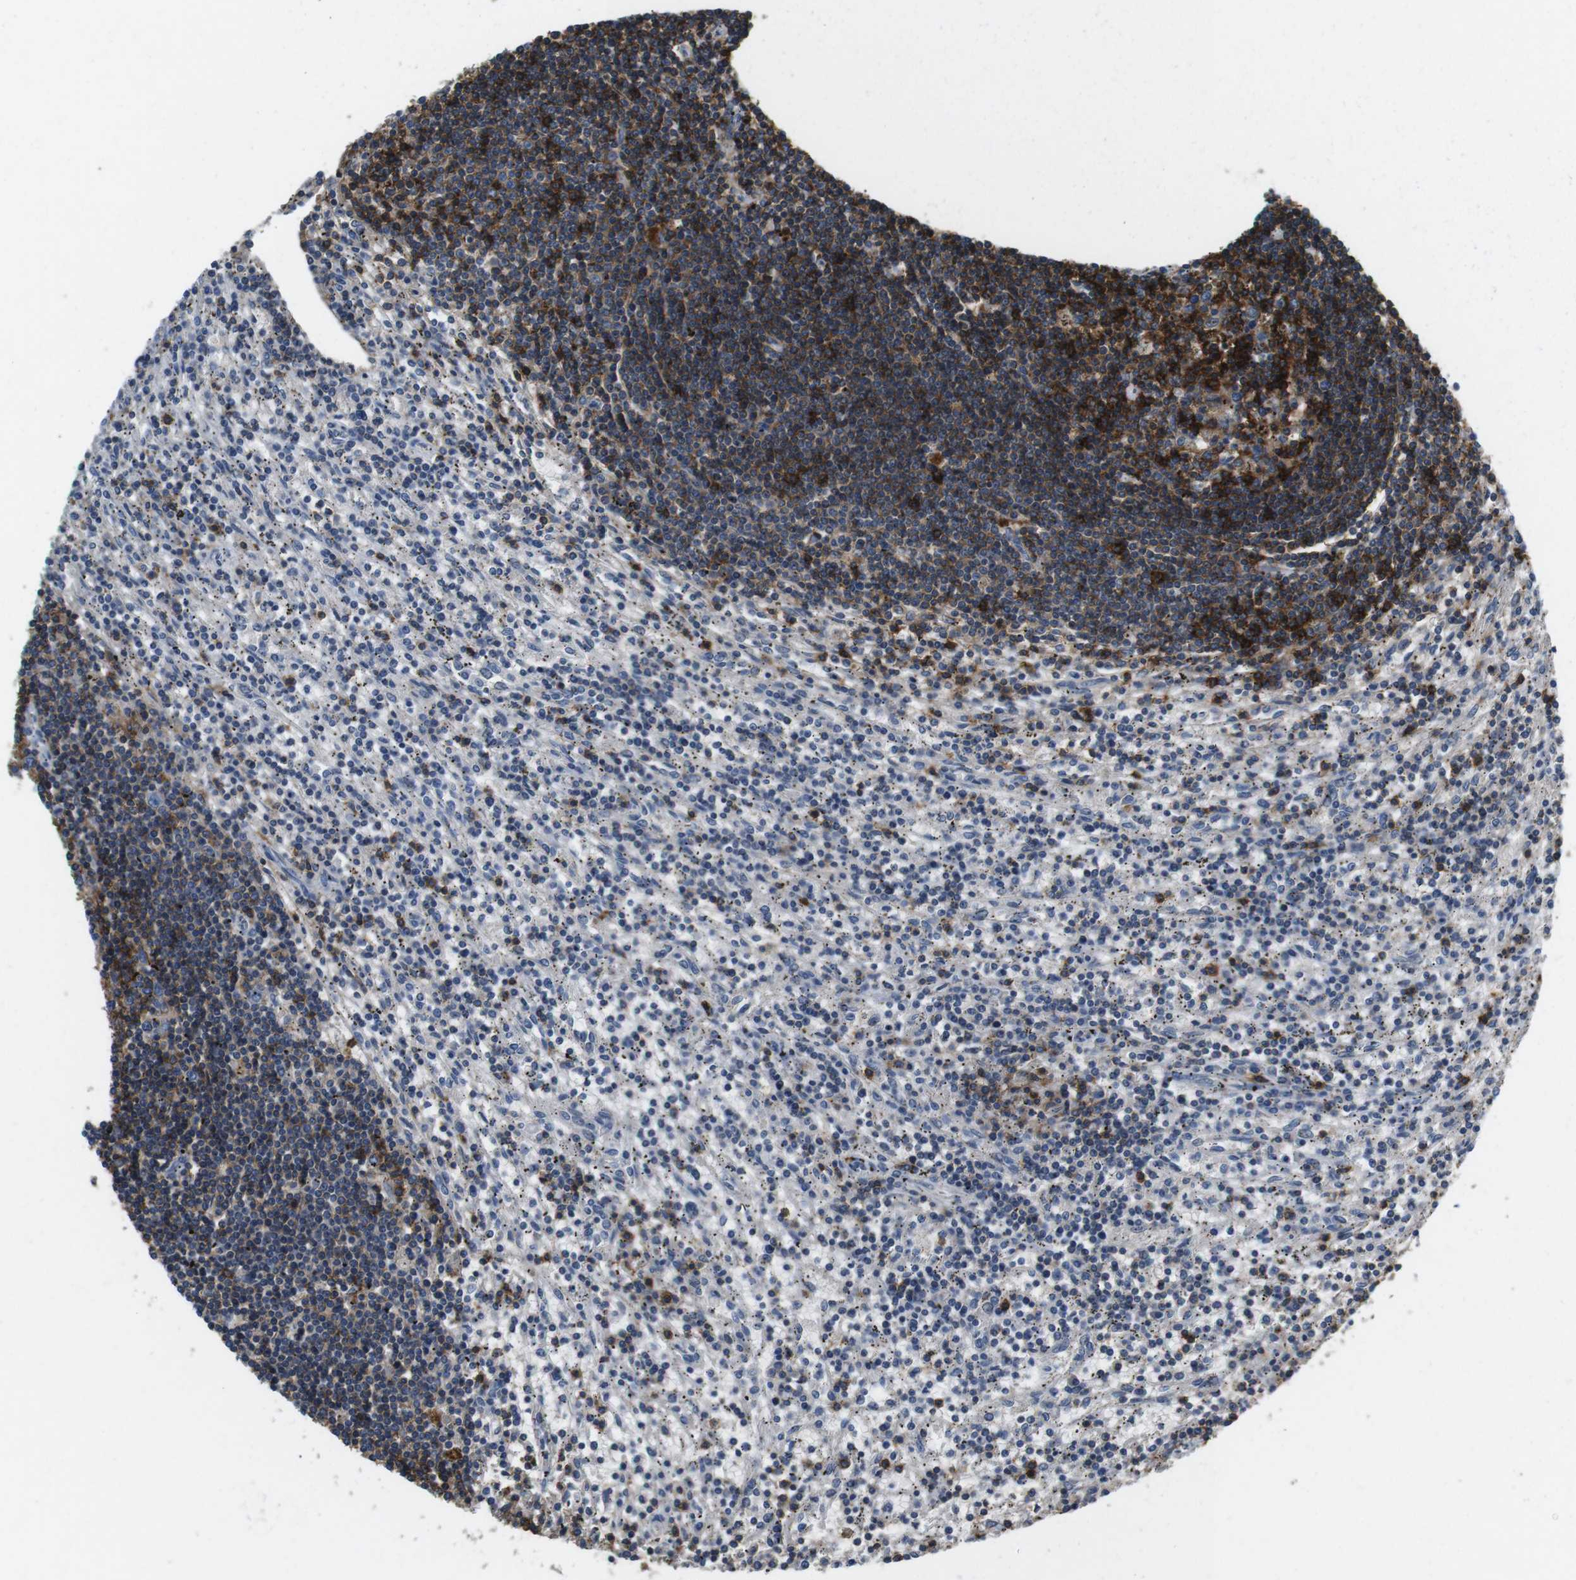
{"staining": {"intensity": "moderate", "quantity": "25%-75%", "location": "cytoplasmic/membranous"}, "tissue": "lymphoma", "cell_type": "Tumor cells", "image_type": "cancer", "snomed": [{"axis": "morphology", "description": "Malignant lymphoma, non-Hodgkin's type, Low grade"}, {"axis": "topography", "description": "Spleen"}], "caption": "Lymphoma stained for a protein reveals moderate cytoplasmic/membranous positivity in tumor cells. (DAB (3,3'-diaminobenzidine) = brown stain, brightfield microscopy at high magnification).", "gene": "CD6", "patient": {"sex": "male", "age": 76}}